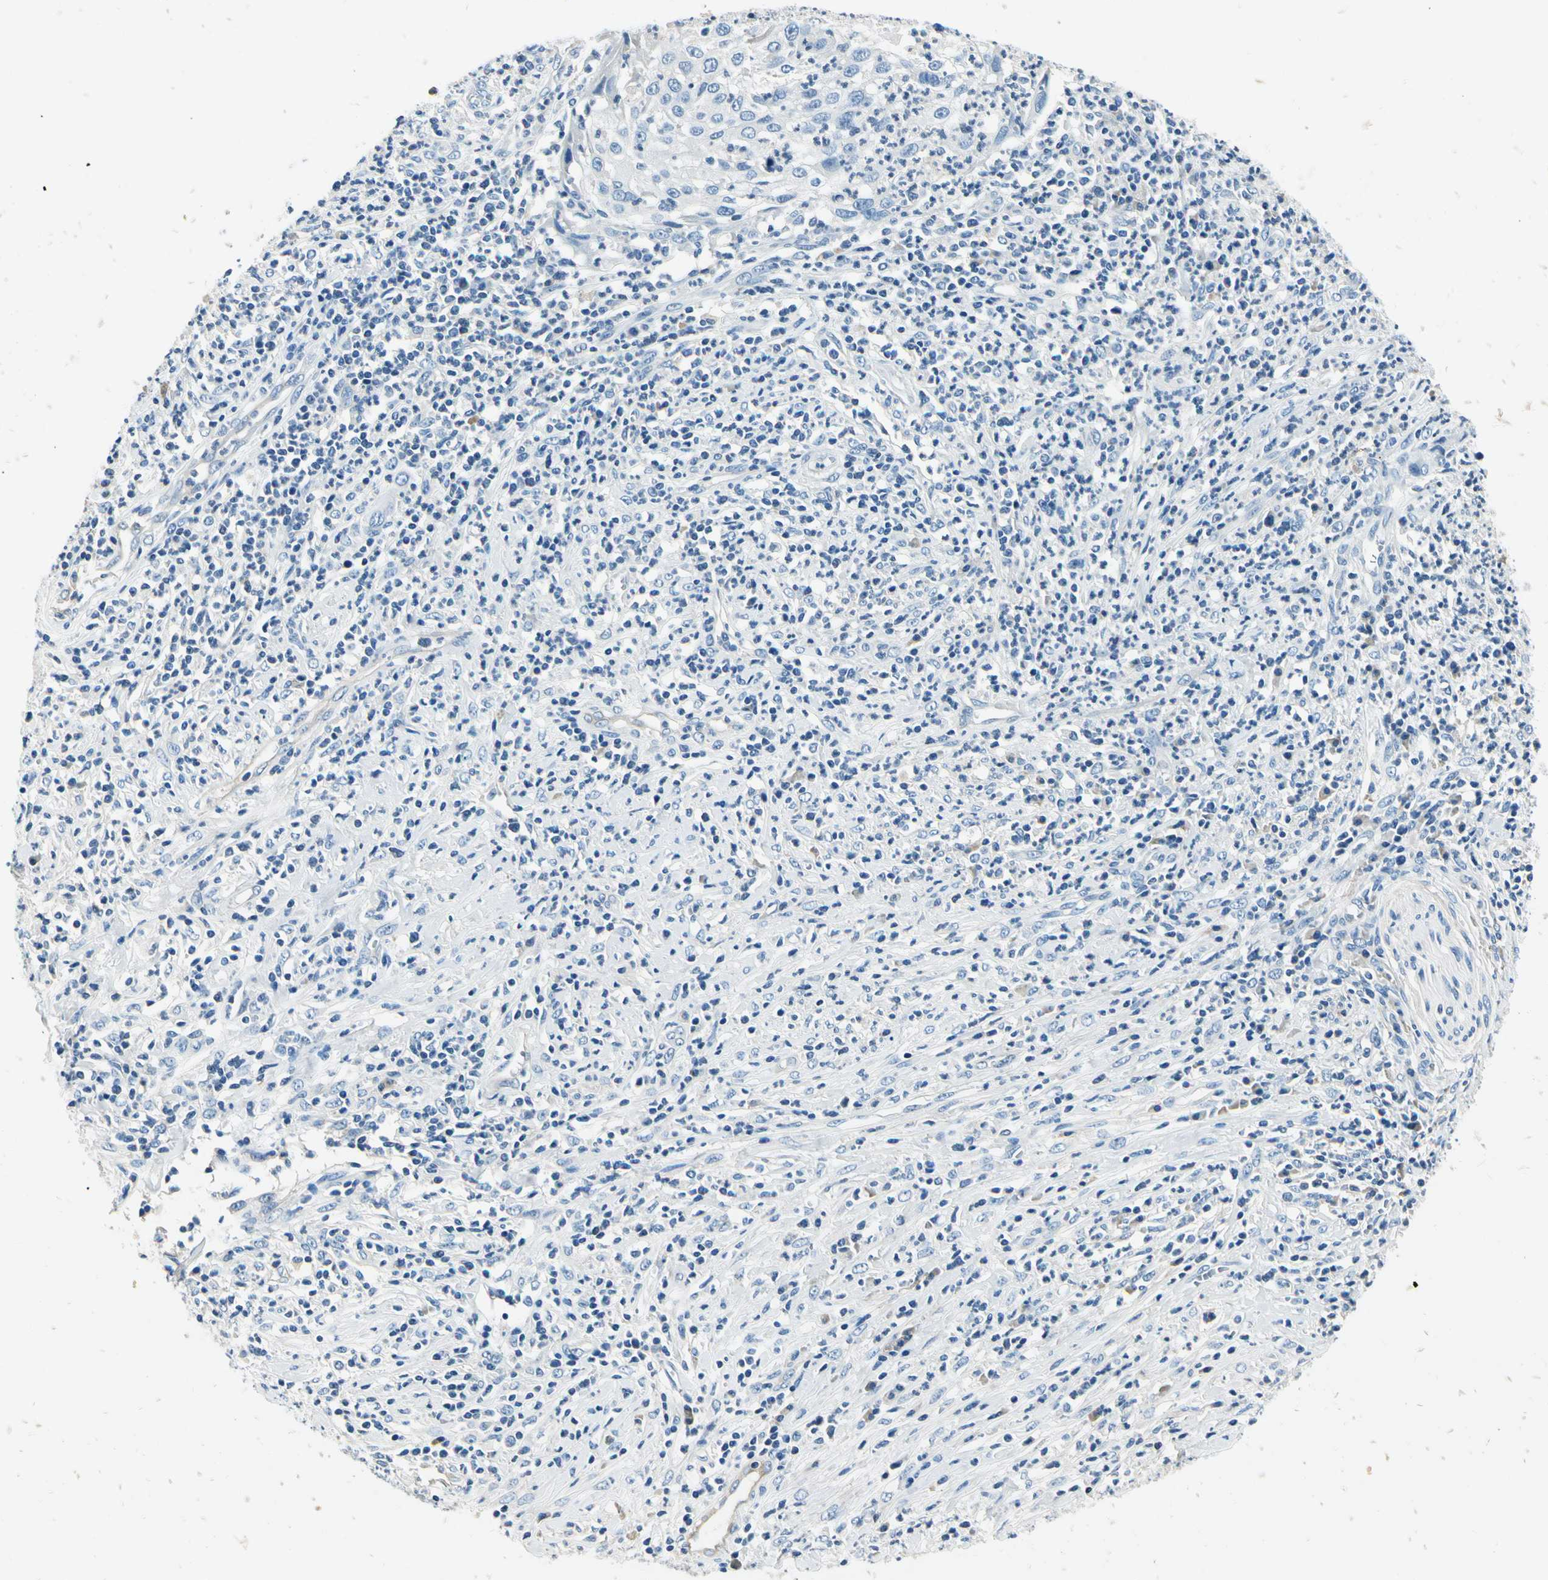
{"staining": {"intensity": "negative", "quantity": "none", "location": "none"}, "tissue": "cervical cancer", "cell_type": "Tumor cells", "image_type": "cancer", "snomed": [{"axis": "morphology", "description": "Squamous cell carcinoma, NOS"}, {"axis": "topography", "description": "Cervix"}], "caption": "Tumor cells are negative for protein expression in human cervical cancer. (DAB IHC, high magnification).", "gene": "TGFBR3", "patient": {"sex": "female", "age": 32}}